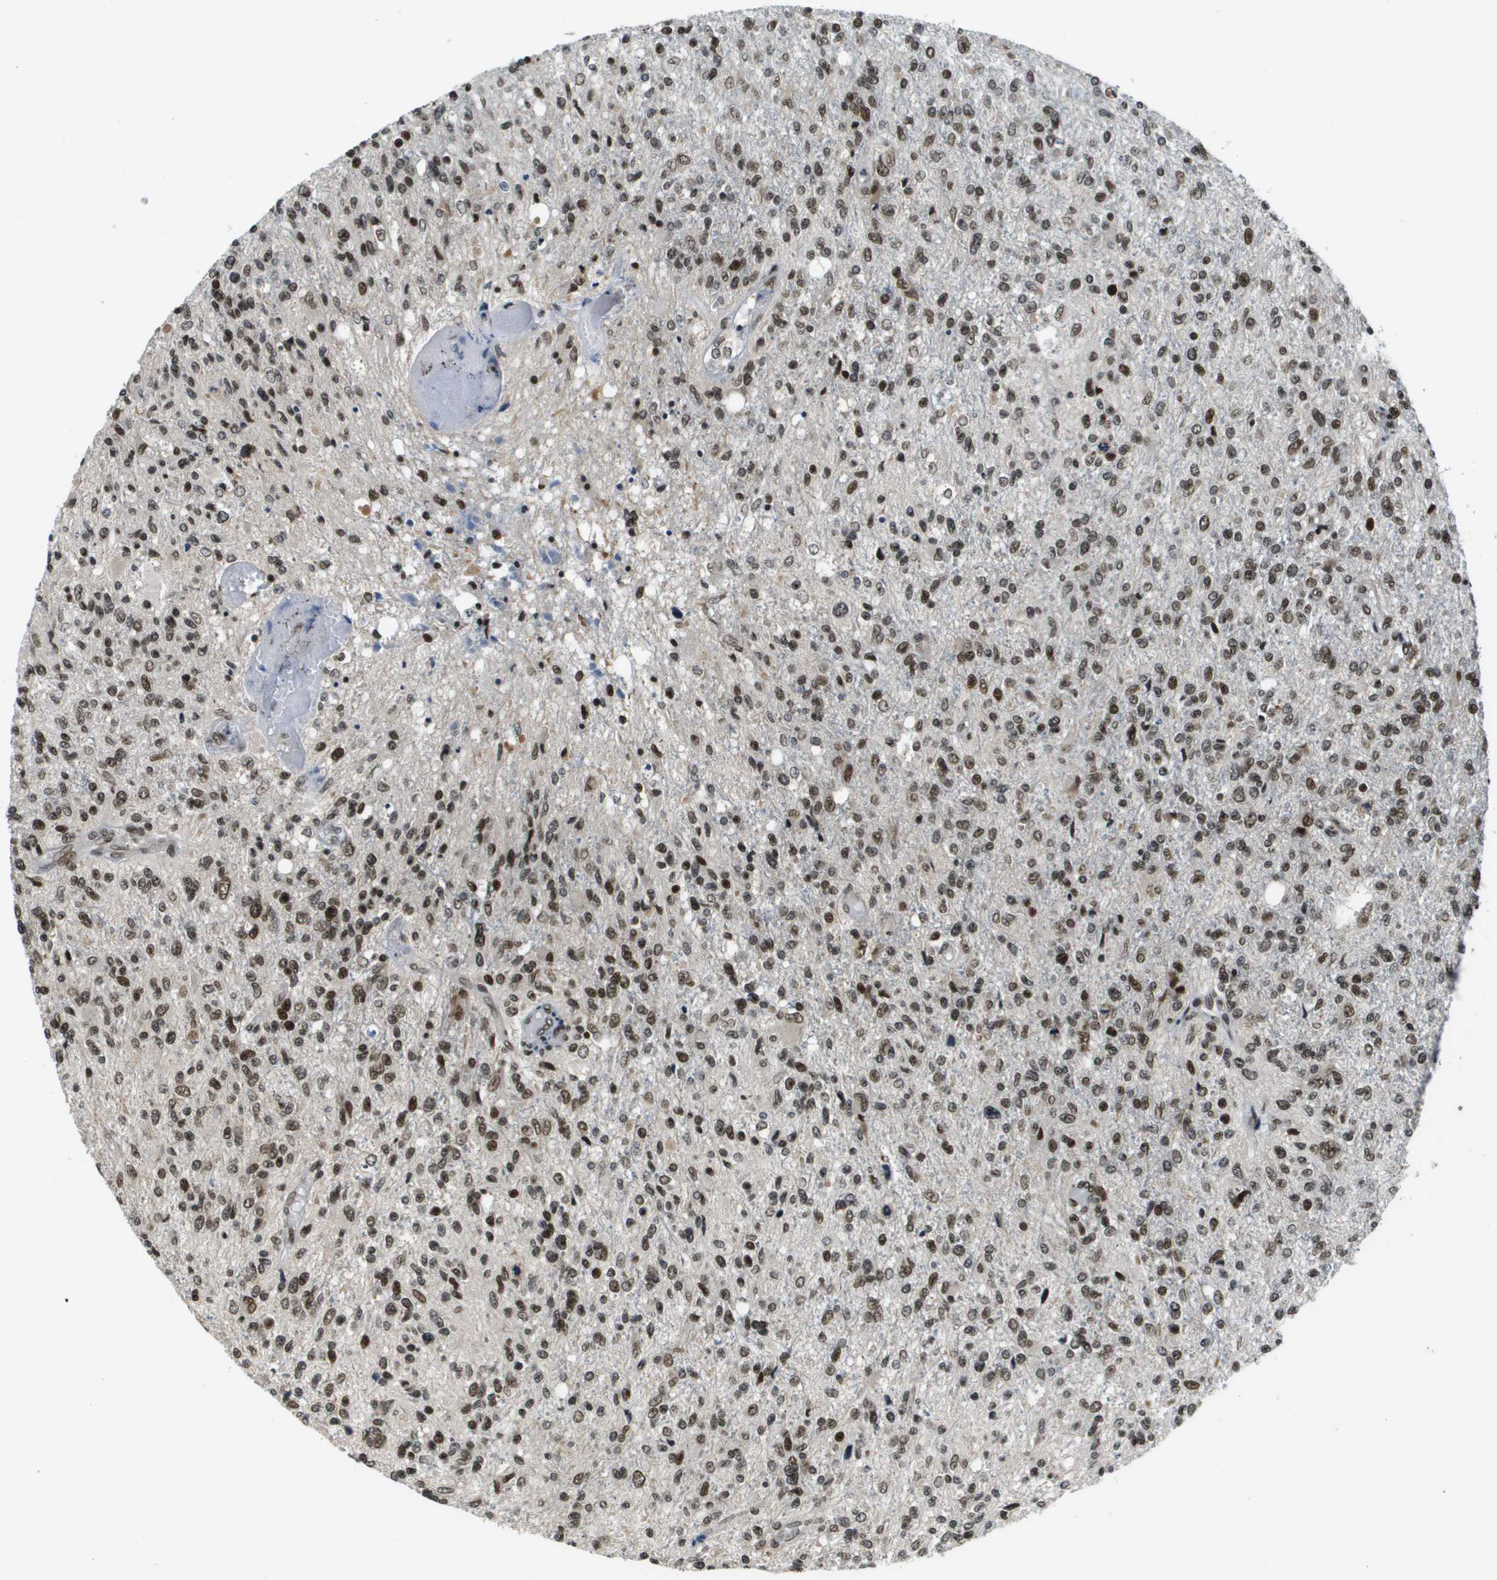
{"staining": {"intensity": "strong", "quantity": ">75%", "location": "nuclear"}, "tissue": "glioma", "cell_type": "Tumor cells", "image_type": "cancer", "snomed": [{"axis": "morphology", "description": "Glioma, malignant, High grade"}, {"axis": "topography", "description": "Cerebral cortex"}], "caption": "Human malignant high-grade glioma stained for a protein (brown) demonstrates strong nuclear positive positivity in about >75% of tumor cells.", "gene": "RECQL4", "patient": {"sex": "male", "age": 76}}